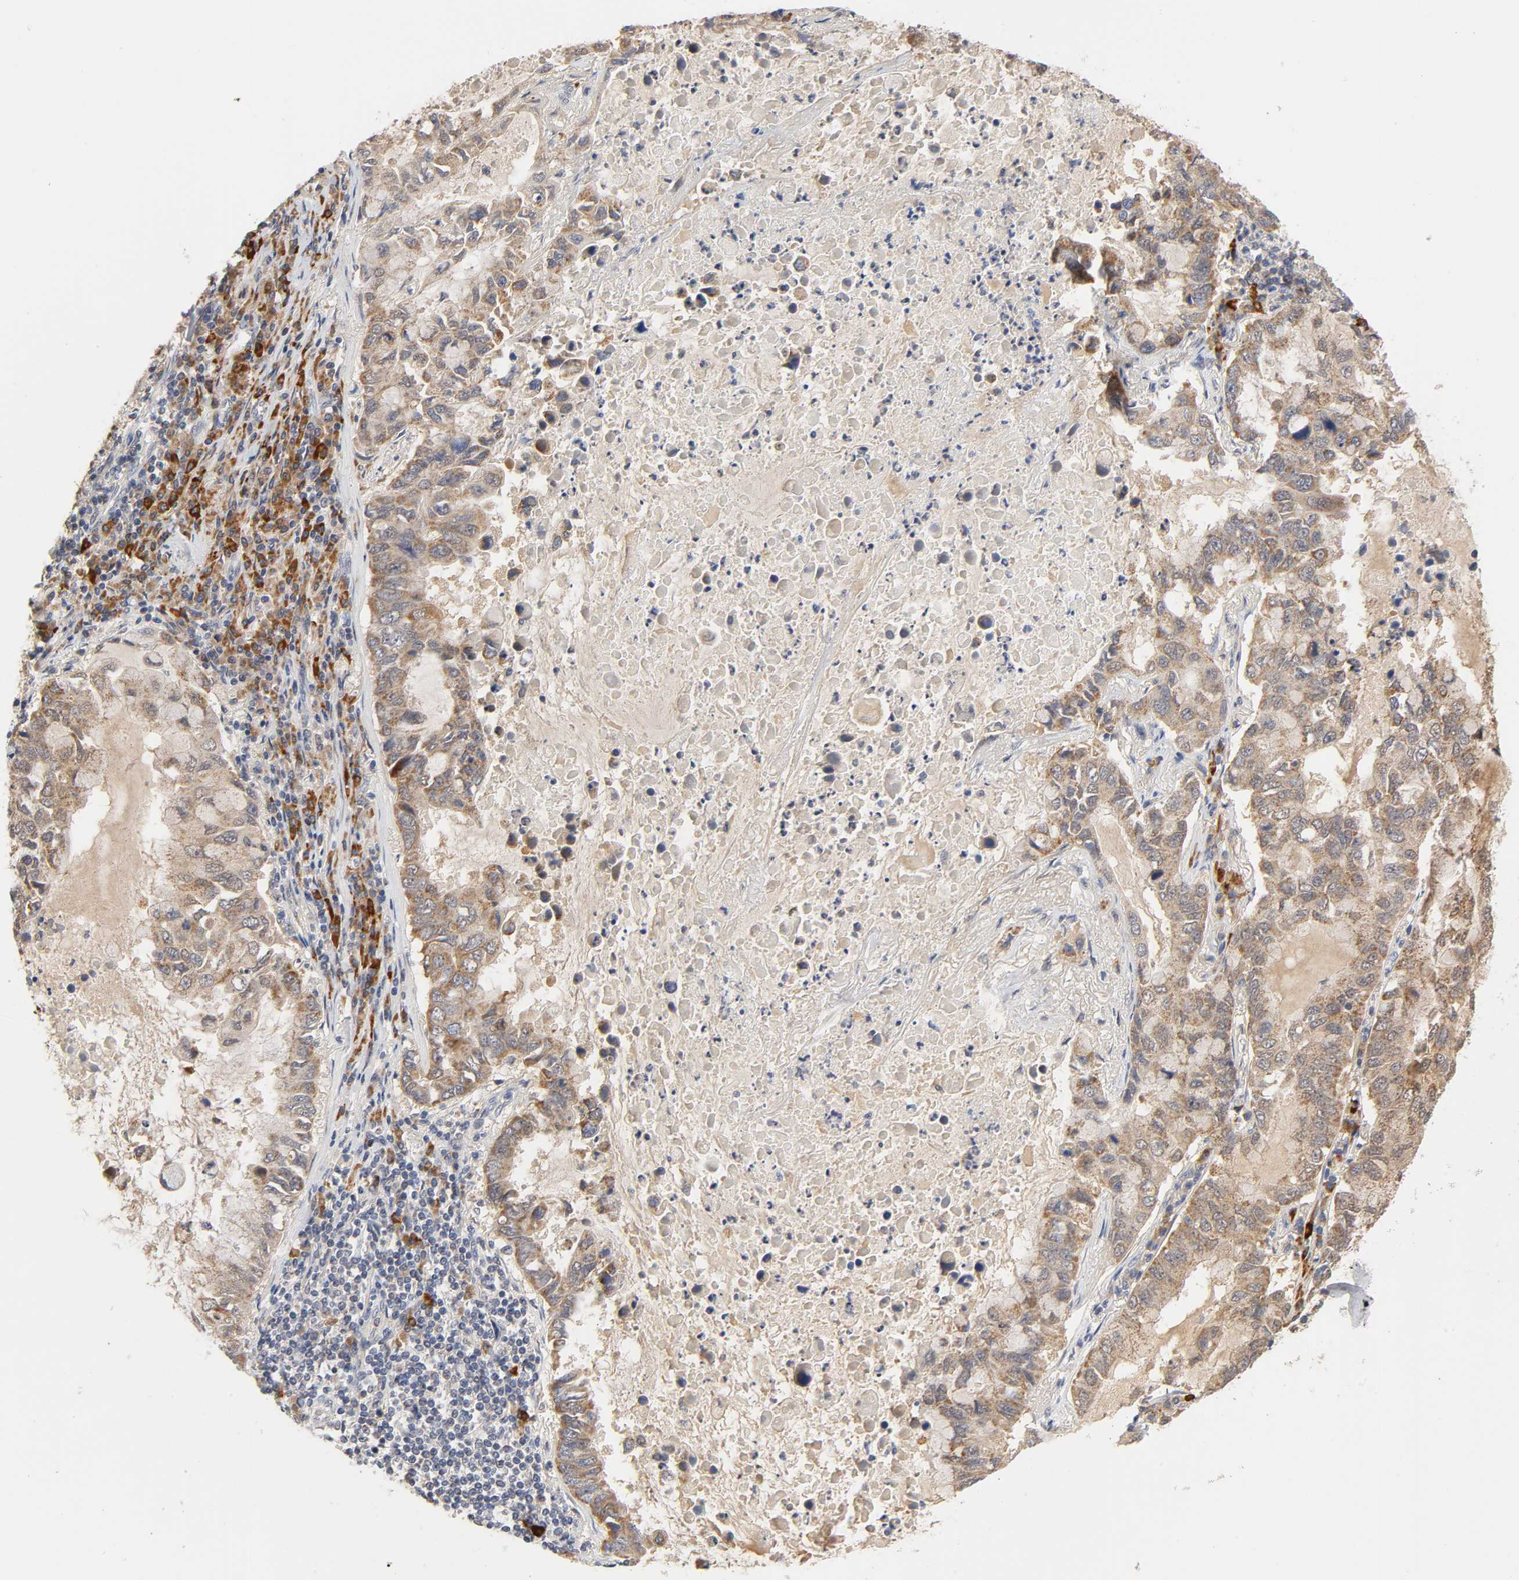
{"staining": {"intensity": "moderate", "quantity": ">75%", "location": "cytoplasmic/membranous"}, "tissue": "lung cancer", "cell_type": "Tumor cells", "image_type": "cancer", "snomed": [{"axis": "morphology", "description": "Adenocarcinoma, NOS"}, {"axis": "topography", "description": "Lung"}], "caption": "High-magnification brightfield microscopy of adenocarcinoma (lung) stained with DAB (brown) and counterstained with hematoxylin (blue). tumor cells exhibit moderate cytoplasmic/membranous positivity is seen in approximately>75% of cells. Using DAB (brown) and hematoxylin (blue) stains, captured at high magnification using brightfield microscopy.", "gene": "GSTZ1", "patient": {"sex": "male", "age": 64}}